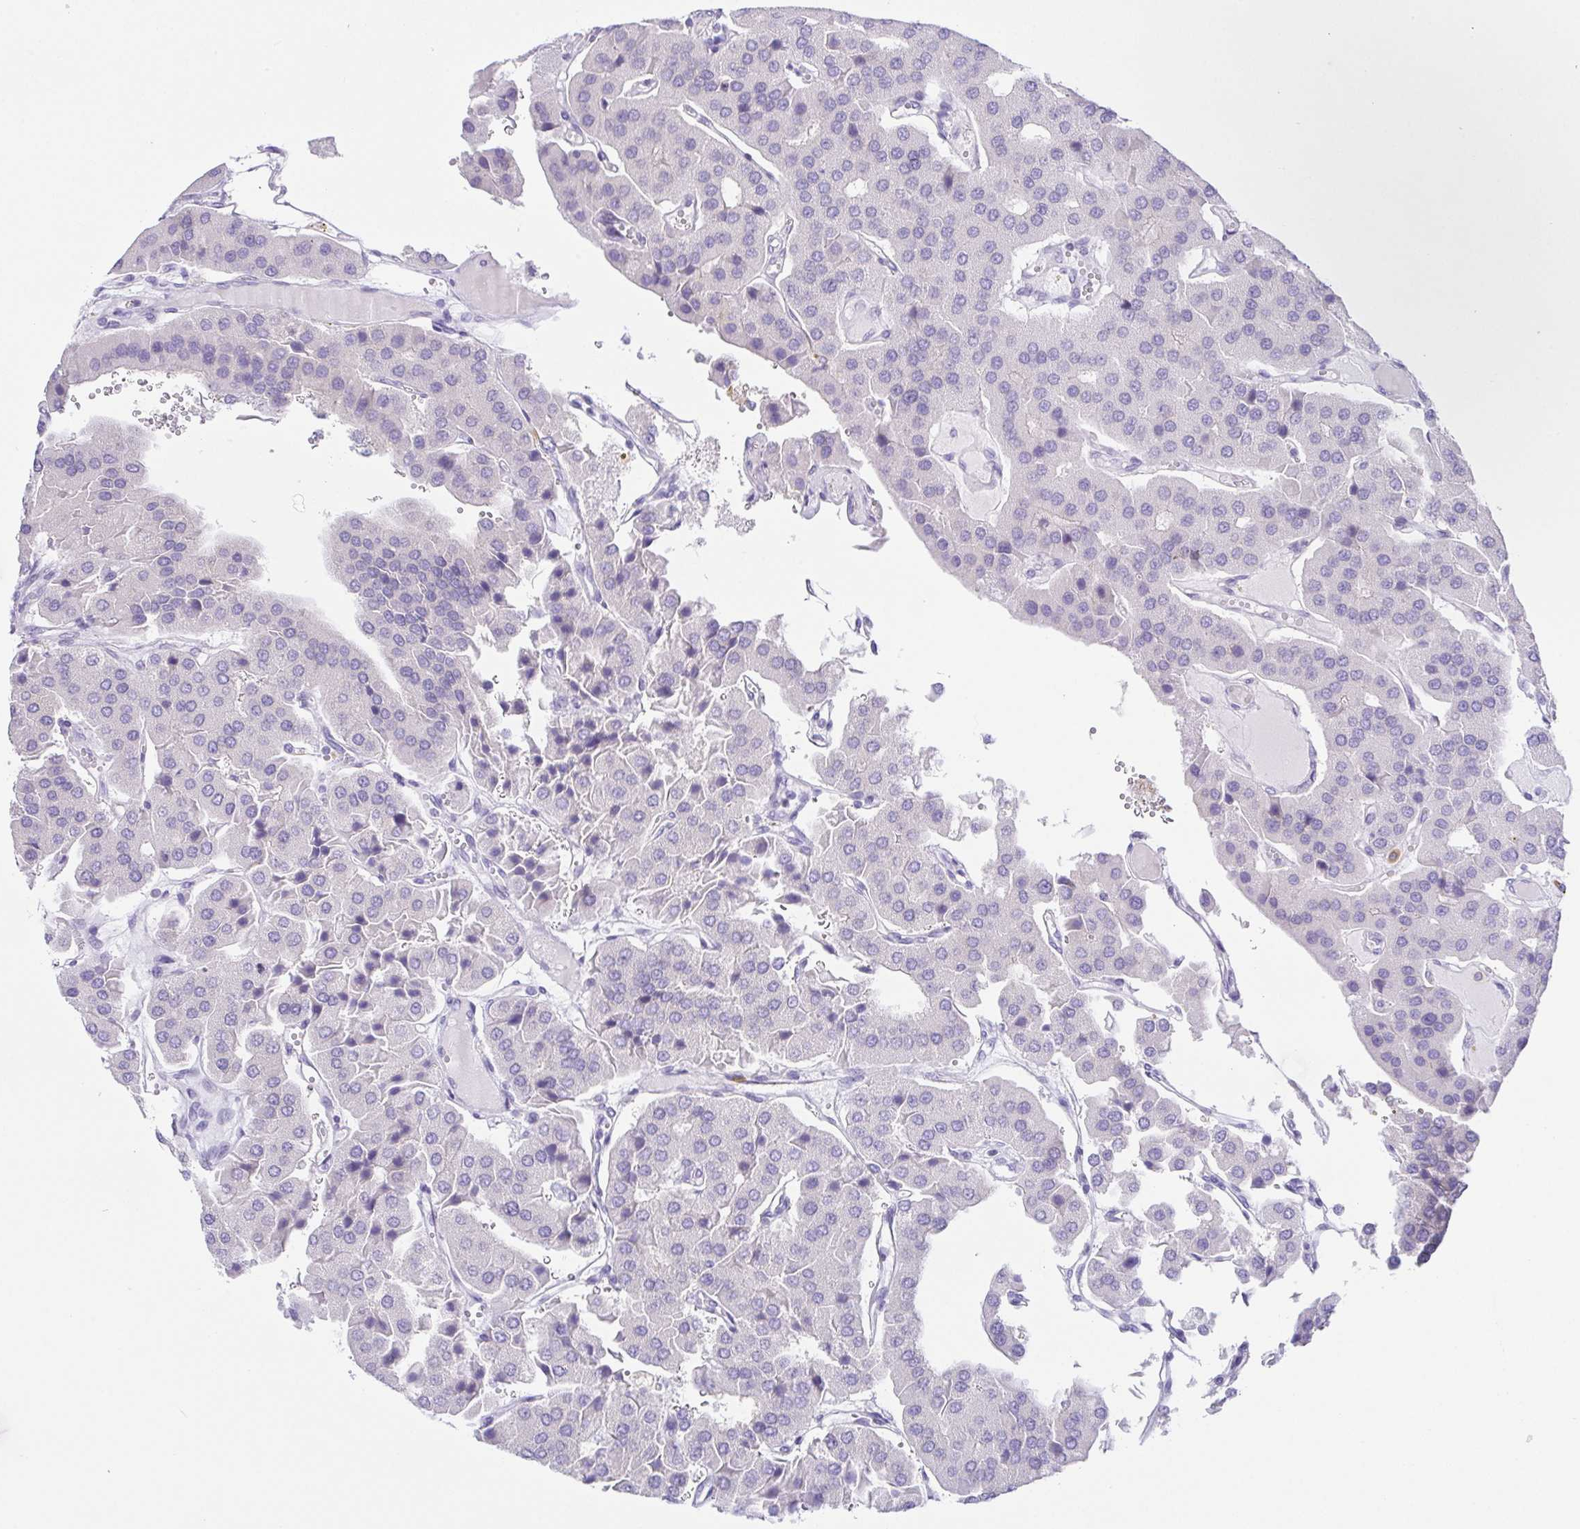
{"staining": {"intensity": "negative", "quantity": "none", "location": "none"}, "tissue": "parathyroid gland", "cell_type": "Glandular cells", "image_type": "normal", "snomed": [{"axis": "morphology", "description": "Normal tissue, NOS"}, {"axis": "morphology", "description": "Adenoma, NOS"}, {"axis": "topography", "description": "Parathyroid gland"}], "caption": "Human parathyroid gland stained for a protein using IHC shows no staining in glandular cells.", "gene": "KRTDAP", "patient": {"sex": "female", "age": 86}}